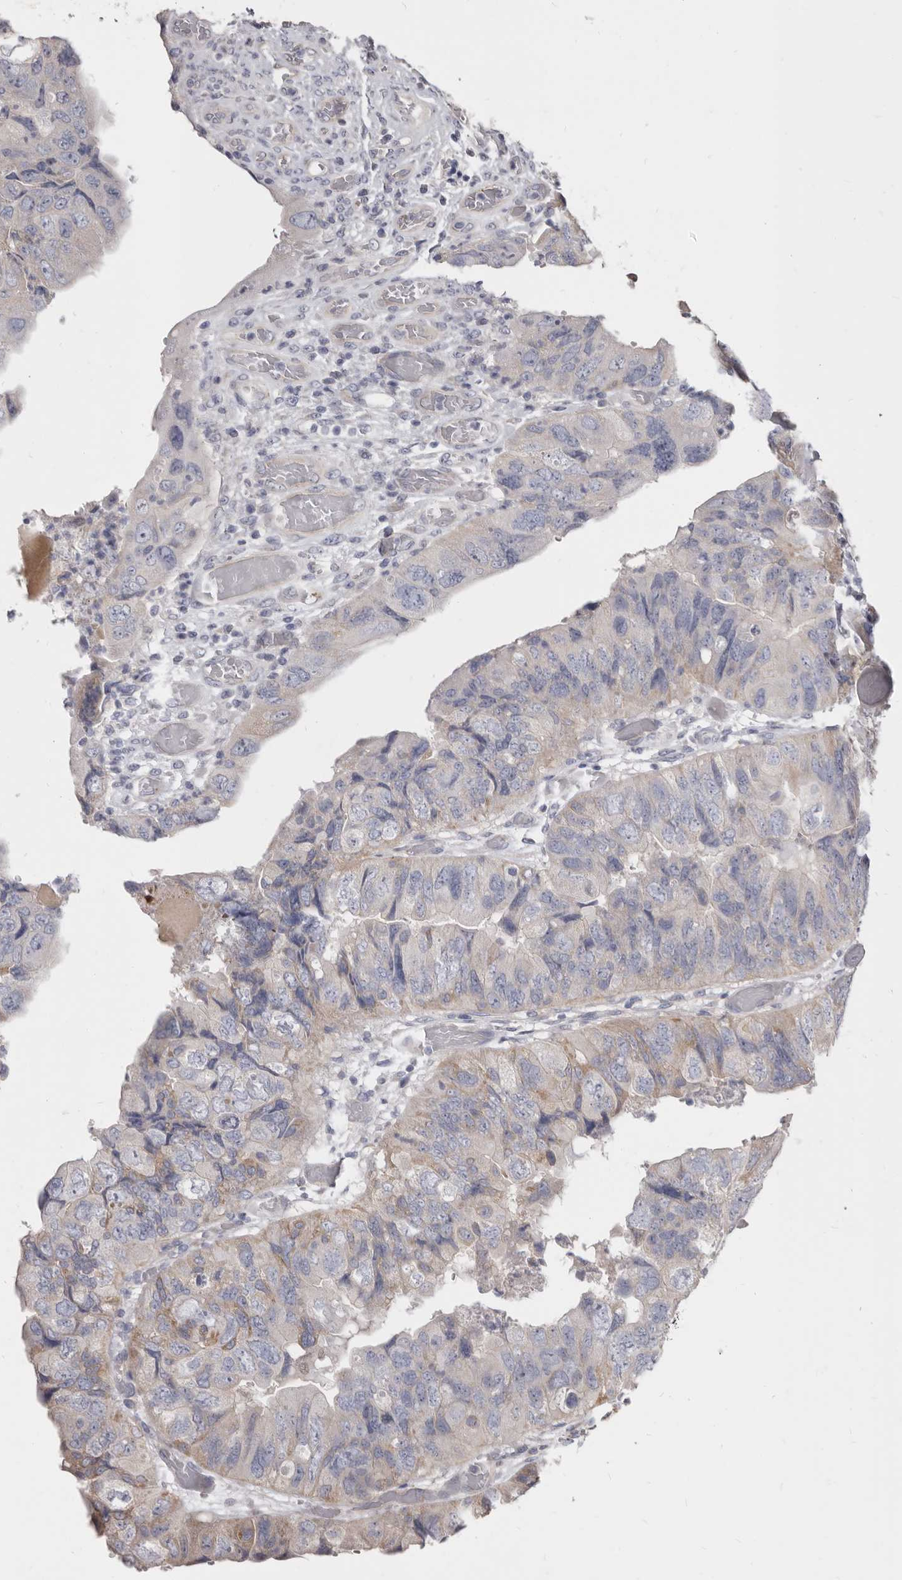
{"staining": {"intensity": "weak", "quantity": "25%-75%", "location": "cytoplasmic/membranous"}, "tissue": "colorectal cancer", "cell_type": "Tumor cells", "image_type": "cancer", "snomed": [{"axis": "morphology", "description": "Adenocarcinoma, NOS"}, {"axis": "topography", "description": "Rectum"}], "caption": "Human colorectal cancer (adenocarcinoma) stained with a brown dye exhibits weak cytoplasmic/membranous positive positivity in about 25%-75% of tumor cells.", "gene": "FMO2", "patient": {"sex": "male", "age": 63}}